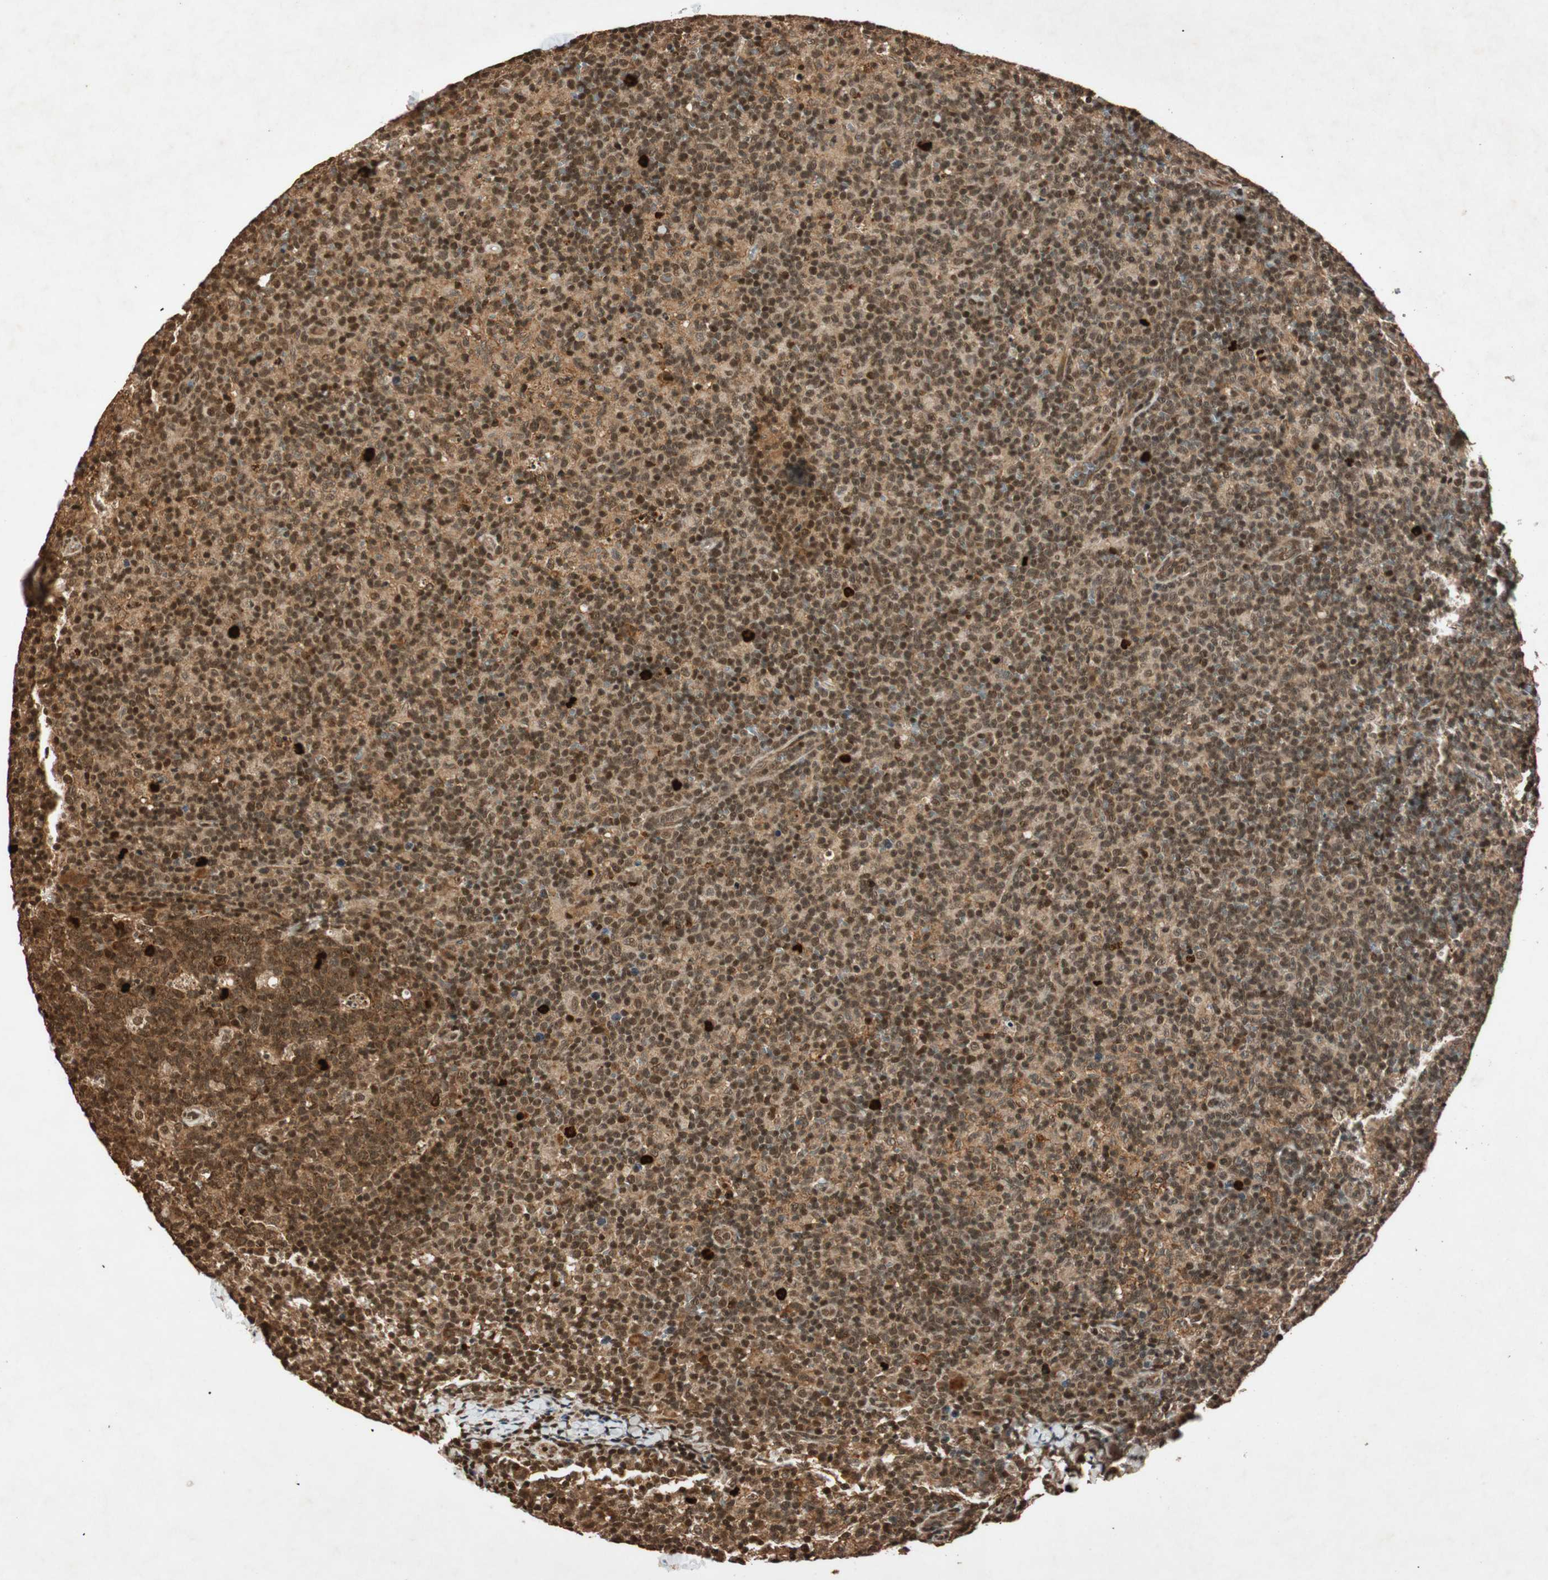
{"staining": {"intensity": "strong", "quantity": ">75%", "location": "nuclear"}, "tissue": "lymph node", "cell_type": "Germinal center cells", "image_type": "normal", "snomed": [{"axis": "morphology", "description": "Normal tissue, NOS"}, {"axis": "morphology", "description": "Inflammation, NOS"}, {"axis": "topography", "description": "Lymph node"}], "caption": "This is a photomicrograph of immunohistochemistry (IHC) staining of unremarkable lymph node, which shows strong expression in the nuclear of germinal center cells.", "gene": "ALKBH5", "patient": {"sex": "male", "age": 55}}